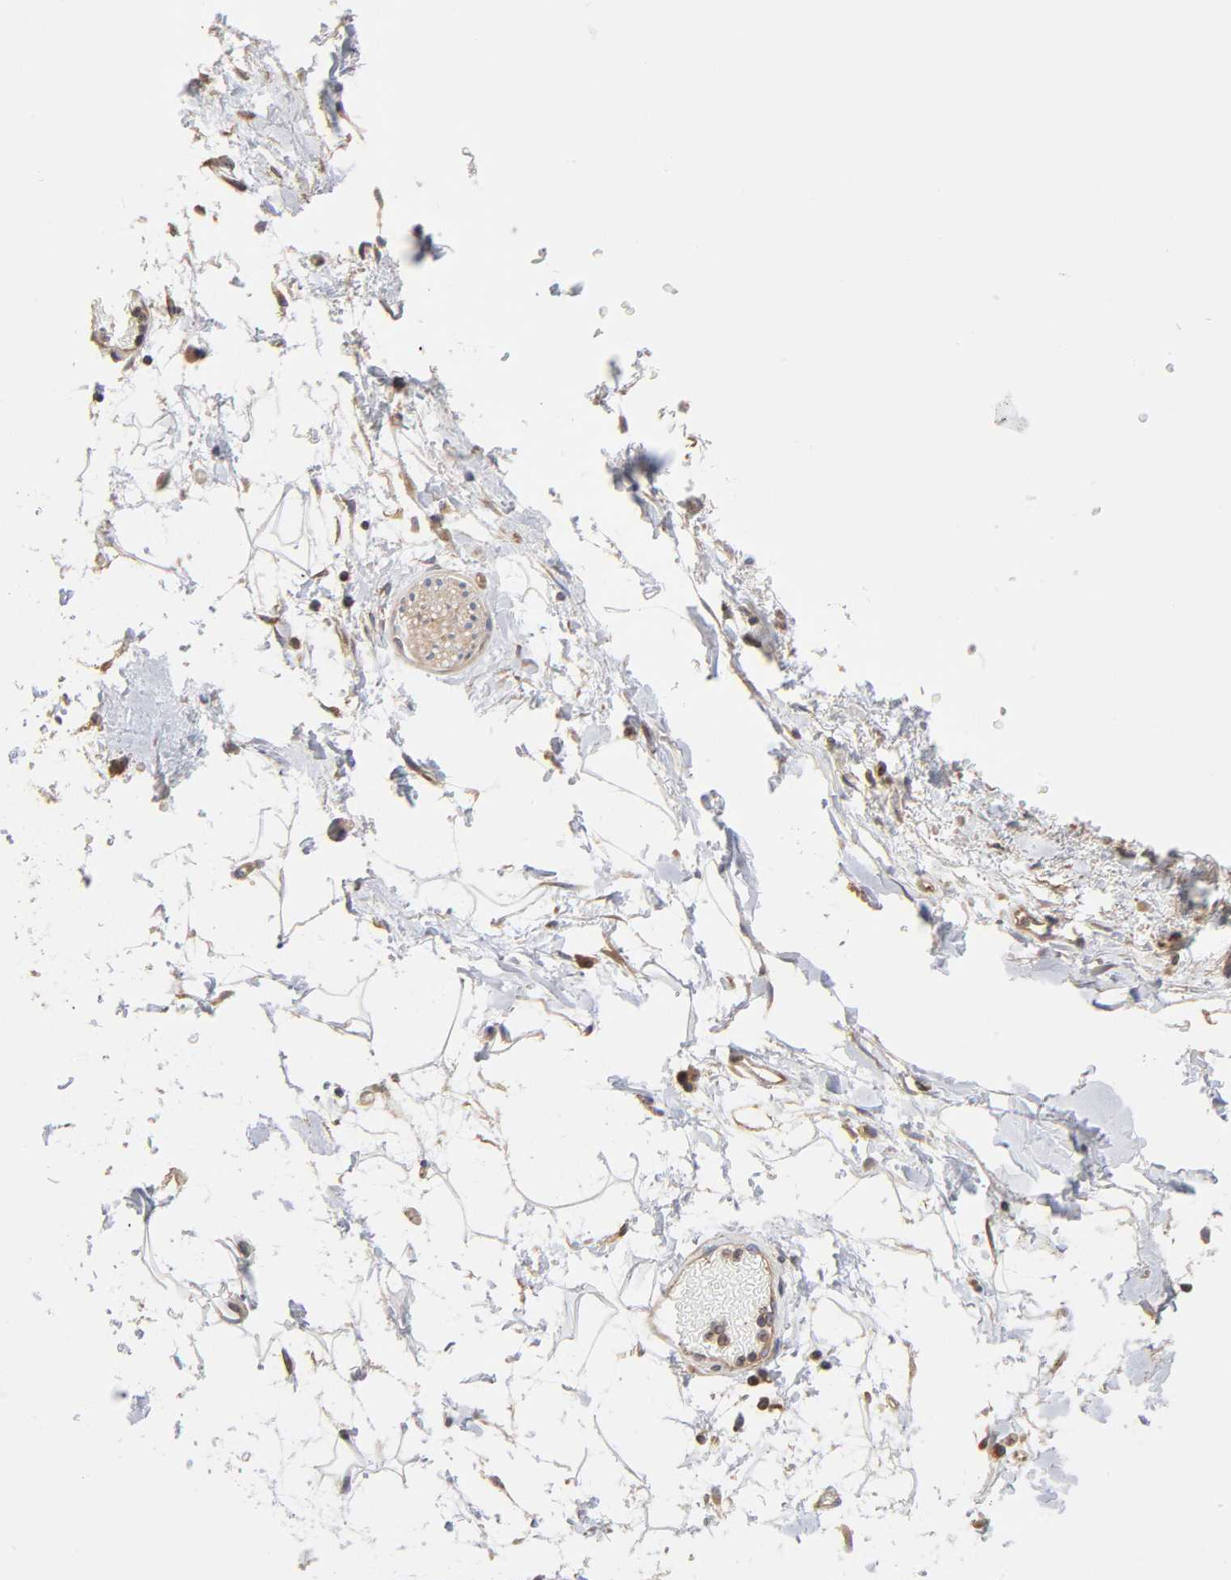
{"staining": {"intensity": "weak", "quantity": "25%-75%", "location": "cytoplasmic/membranous"}, "tissue": "adipose tissue", "cell_type": "Adipocytes", "image_type": "normal", "snomed": [{"axis": "morphology", "description": "Normal tissue, NOS"}, {"axis": "topography", "description": "Soft tissue"}], "caption": "This is an image of immunohistochemistry (IHC) staining of benign adipose tissue, which shows weak staining in the cytoplasmic/membranous of adipocytes.", "gene": "STRN3", "patient": {"sex": "male", "age": 72}}